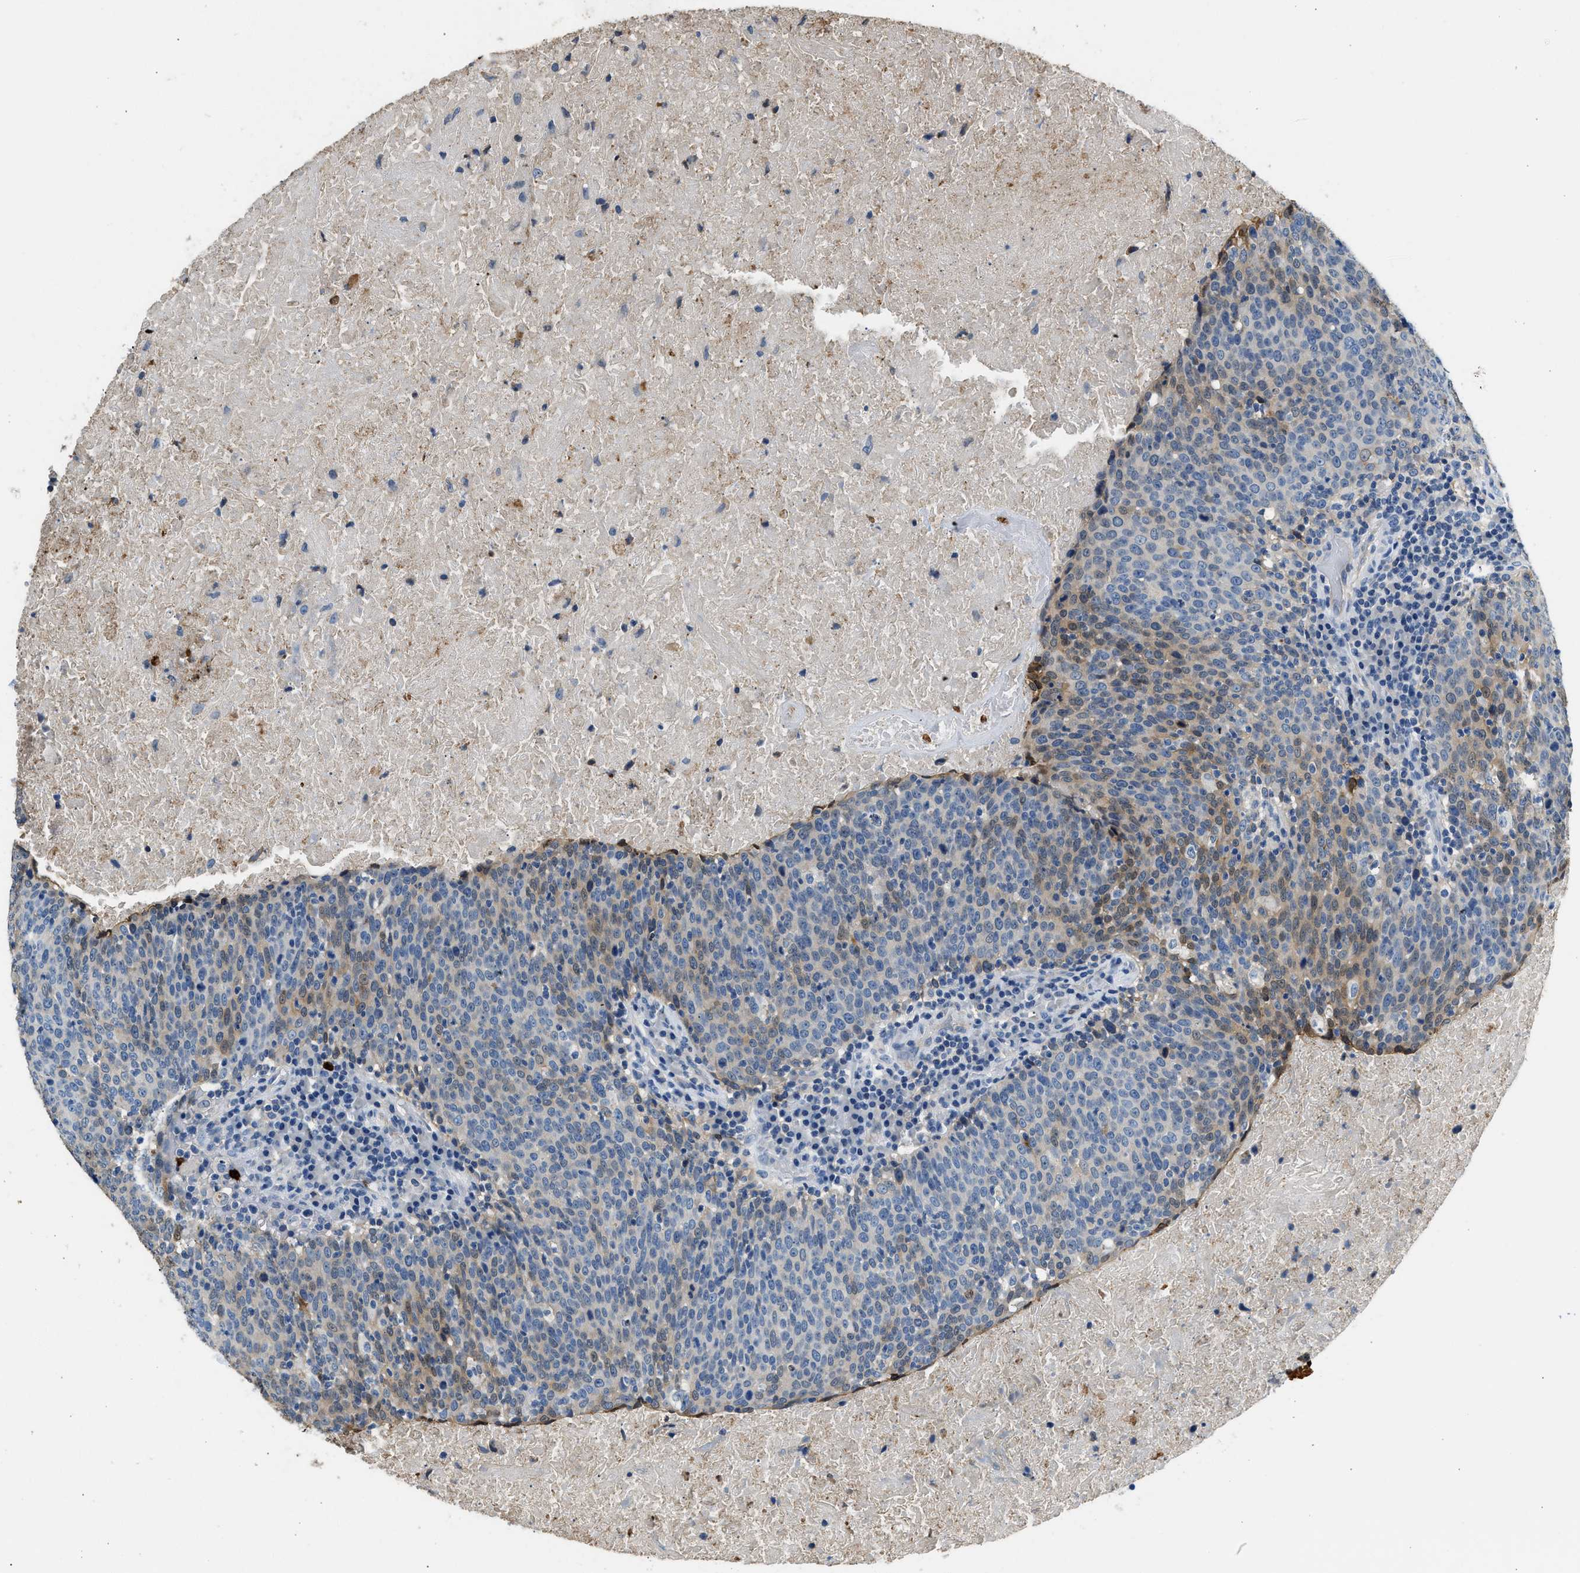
{"staining": {"intensity": "weak", "quantity": "<25%", "location": "cytoplasmic/membranous"}, "tissue": "head and neck cancer", "cell_type": "Tumor cells", "image_type": "cancer", "snomed": [{"axis": "morphology", "description": "Squamous cell carcinoma, NOS"}, {"axis": "morphology", "description": "Squamous cell carcinoma, metastatic, NOS"}, {"axis": "topography", "description": "Lymph node"}, {"axis": "topography", "description": "Head-Neck"}], "caption": "There is no significant expression in tumor cells of head and neck cancer. (Stains: DAB IHC with hematoxylin counter stain, Microscopy: brightfield microscopy at high magnification).", "gene": "ANXA3", "patient": {"sex": "male", "age": 62}}